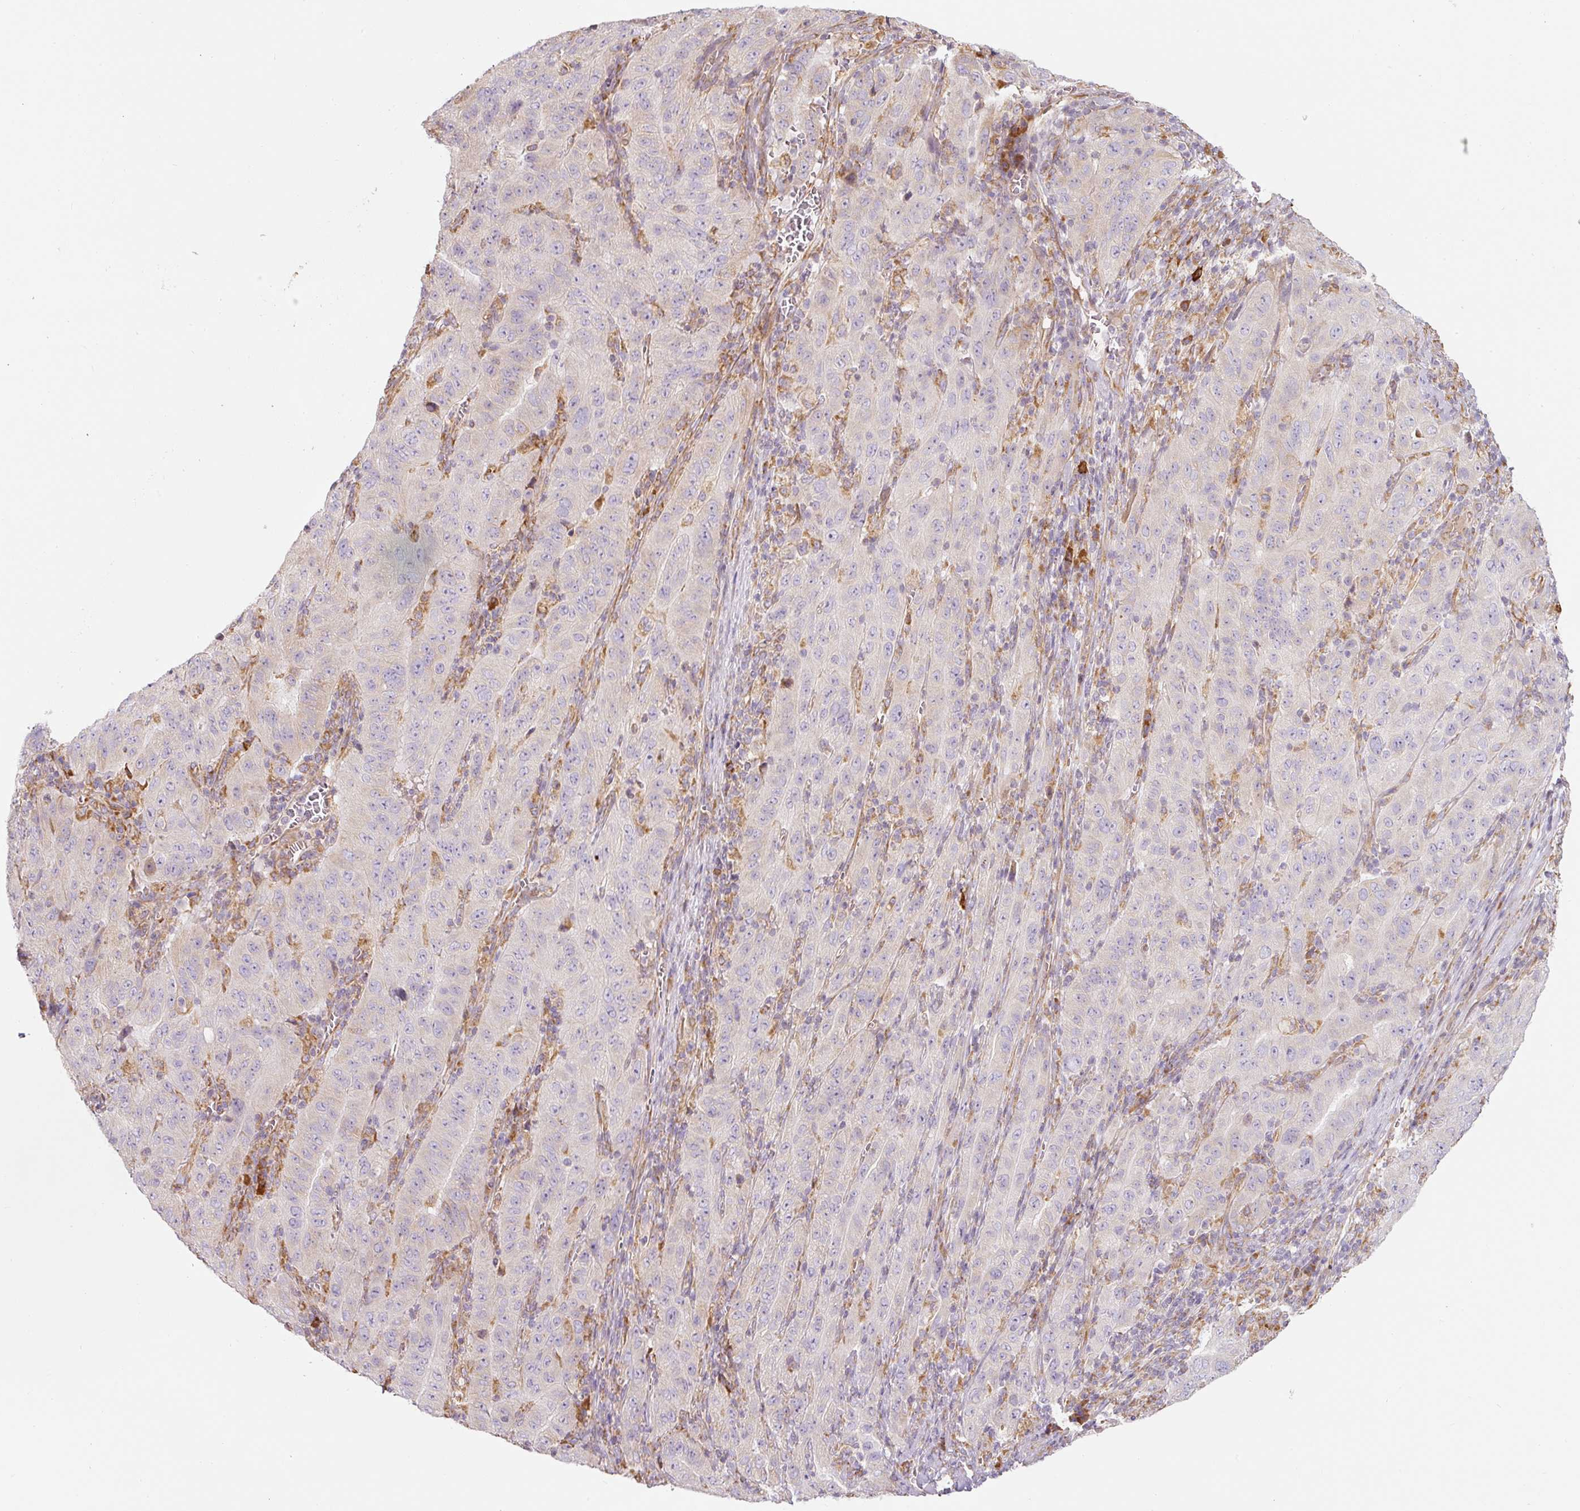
{"staining": {"intensity": "negative", "quantity": "none", "location": "none"}, "tissue": "pancreatic cancer", "cell_type": "Tumor cells", "image_type": "cancer", "snomed": [{"axis": "morphology", "description": "Adenocarcinoma, NOS"}, {"axis": "topography", "description": "Pancreas"}], "caption": "Immunohistochemistry of adenocarcinoma (pancreatic) reveals no positivity in tumor cells. (DAB IHC visualized using brightfield microscopy, high magnification).", "gene": "MORN4", "patient": {"sex": "male", "age": 63}}